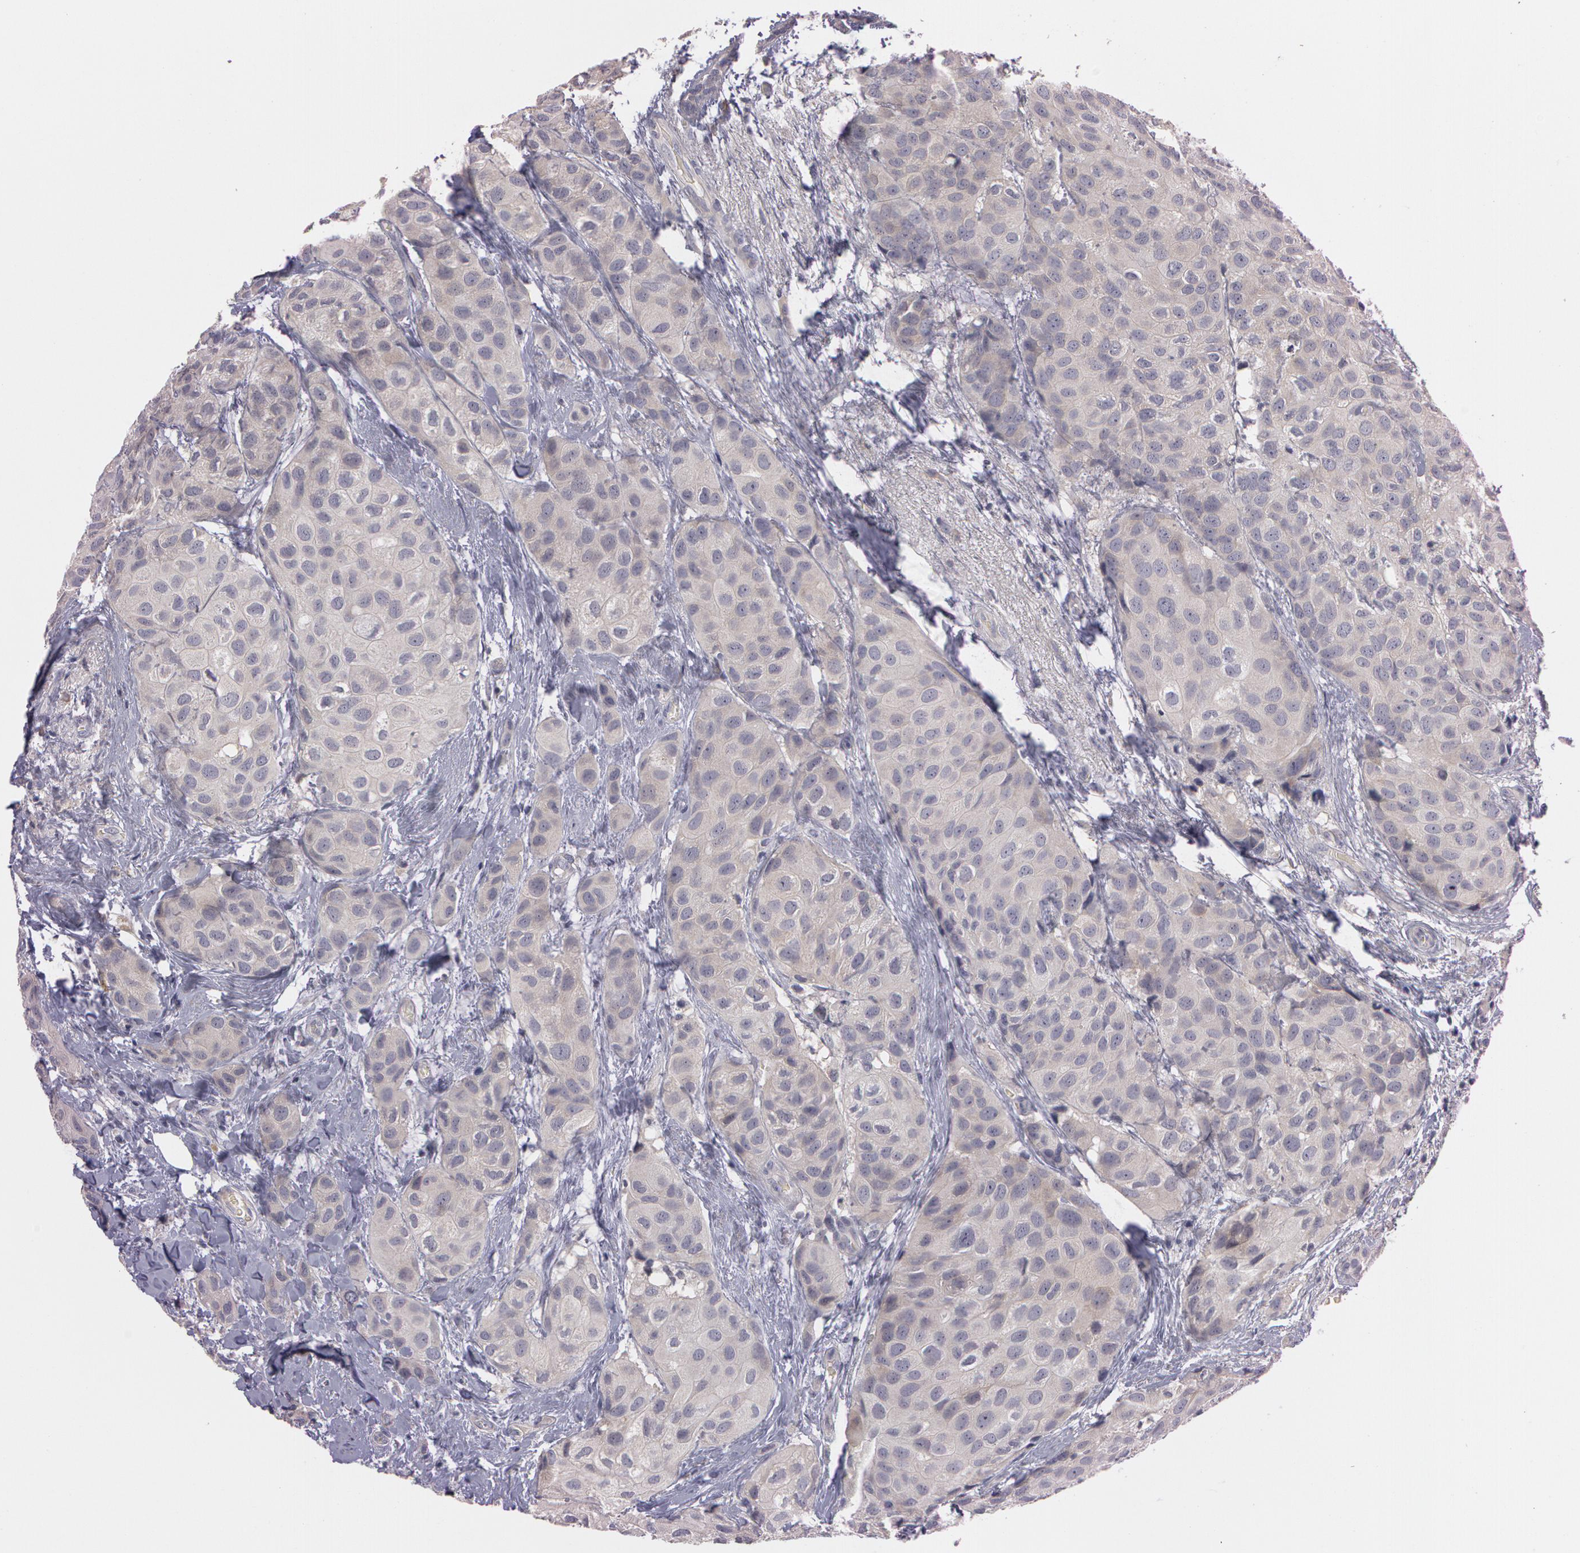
{"staining": {"intensity": "weak", "quantity": ">75%", "location": "cytoplasmic/membranous"}, "tissue": "breast cancer", "cell_type": "Tumor cells", "image_type": "cancer", "snomed": [{"axis": "morphology", "description": "Duct carcinoma"}, {"axis": "topography", "description": "Breast"}], "caption": "An image of breast cancer stained for a protein shows weak cytoplasmic/membranous brown staining in tumor cells. (Stains: DAB (3,3'-diaminobenzidine) in brown, nuclei in blue, Microscopy: brightfield microscopy at high magnification).", "gene": "MXRA5", "patient": {"sex": "female", "age": 68}}